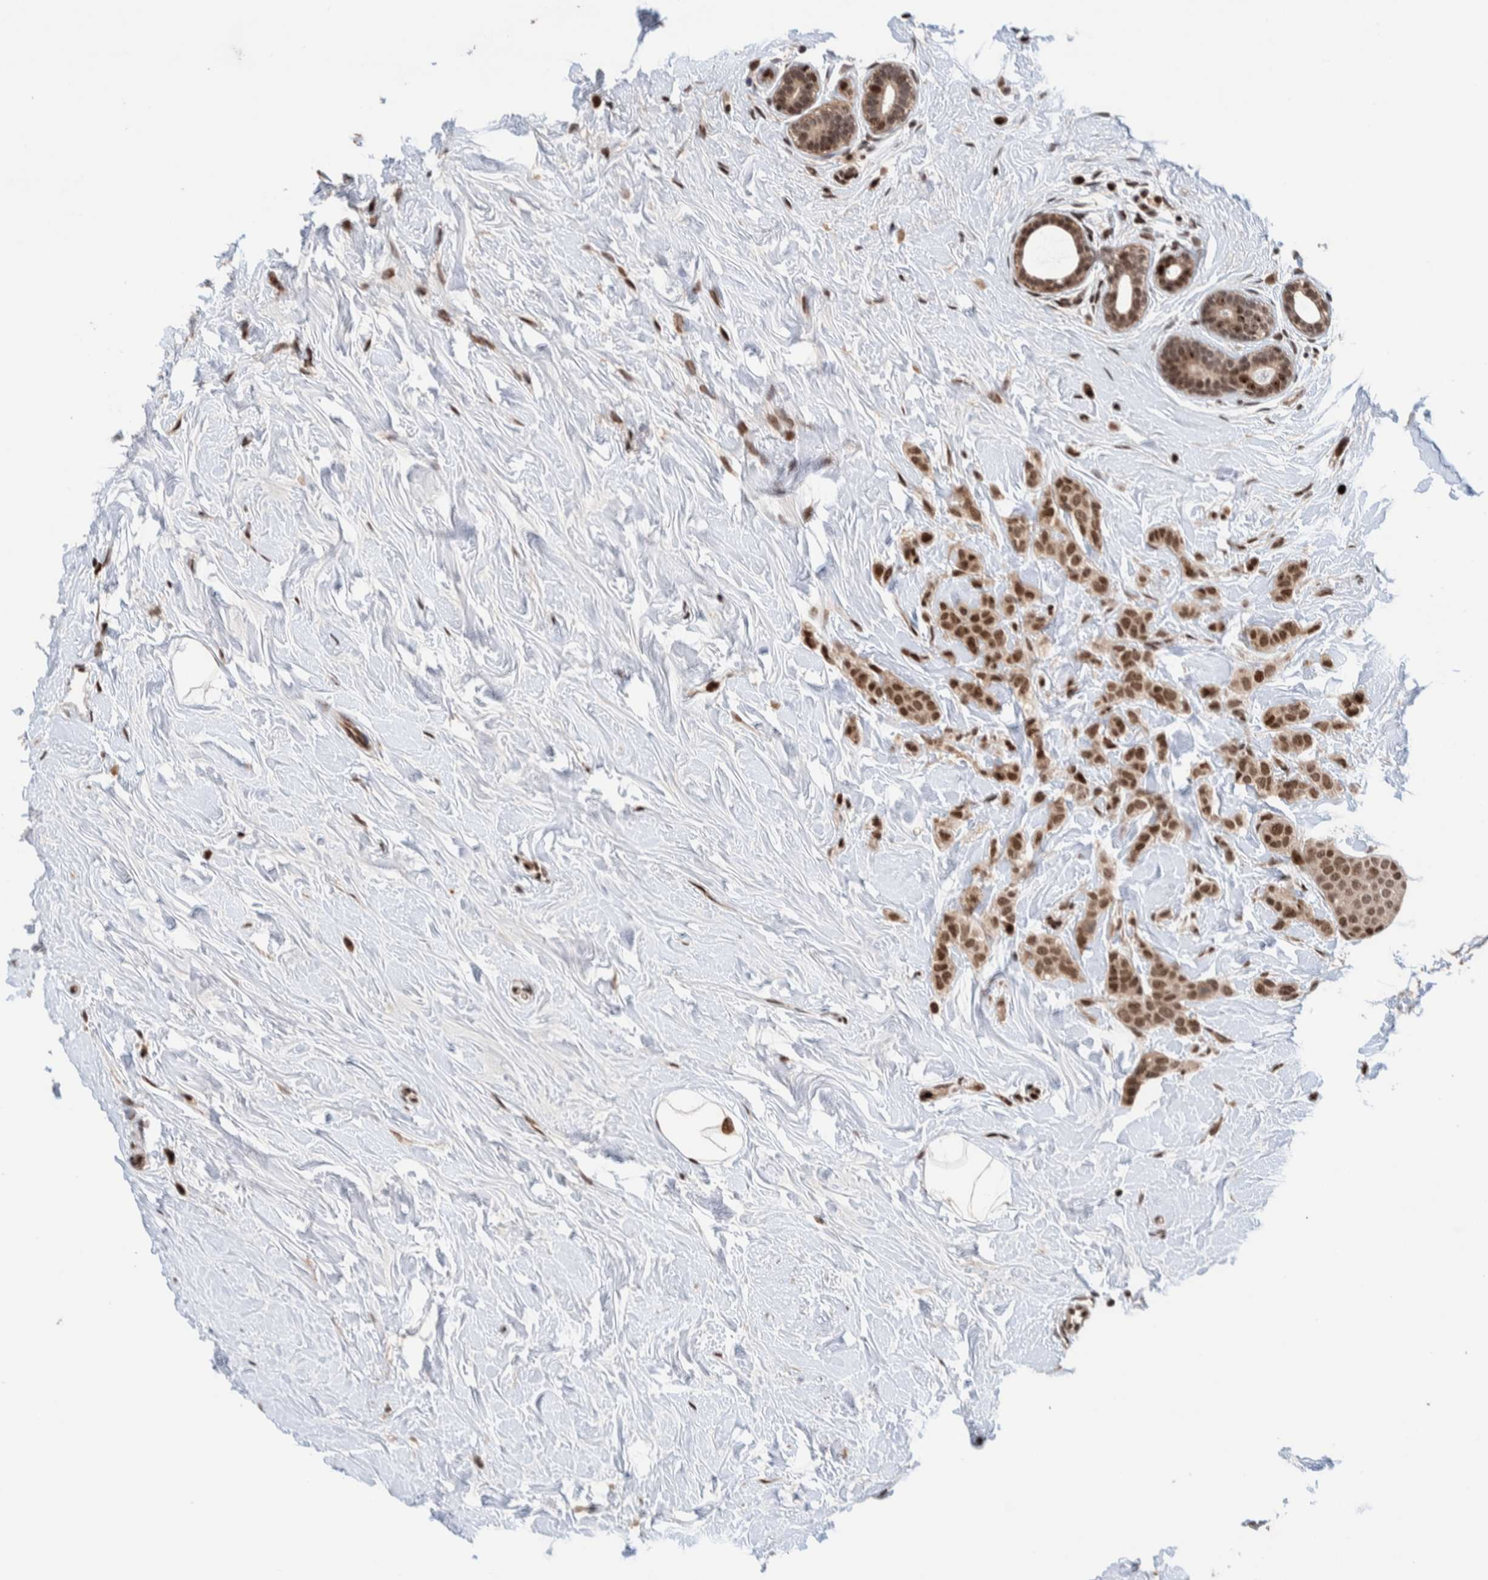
{"staining": {"intensity": "moderate", "quantity": ">75%", "location": "nuclear"}, "tissue": "breast cancer", "cell_type": "Tumor cells", "image_type": "cancer", "snomed": [{"axis": "morphology", "description": "Lobular carcinoma, in situ"}, {"axis": "morphology", "description": "Lobular carcinoma"}, {"axis": "topography", "description": "Breast"}], "caption": "Human breast cancer (lobular carcinoma in situ) stained with a brown dye exhibits moderate nuclear positive positivity in approximately >75% of tumor cells.", "gene": "CHD4", "patient": {"sex": "female", "age": 41}}